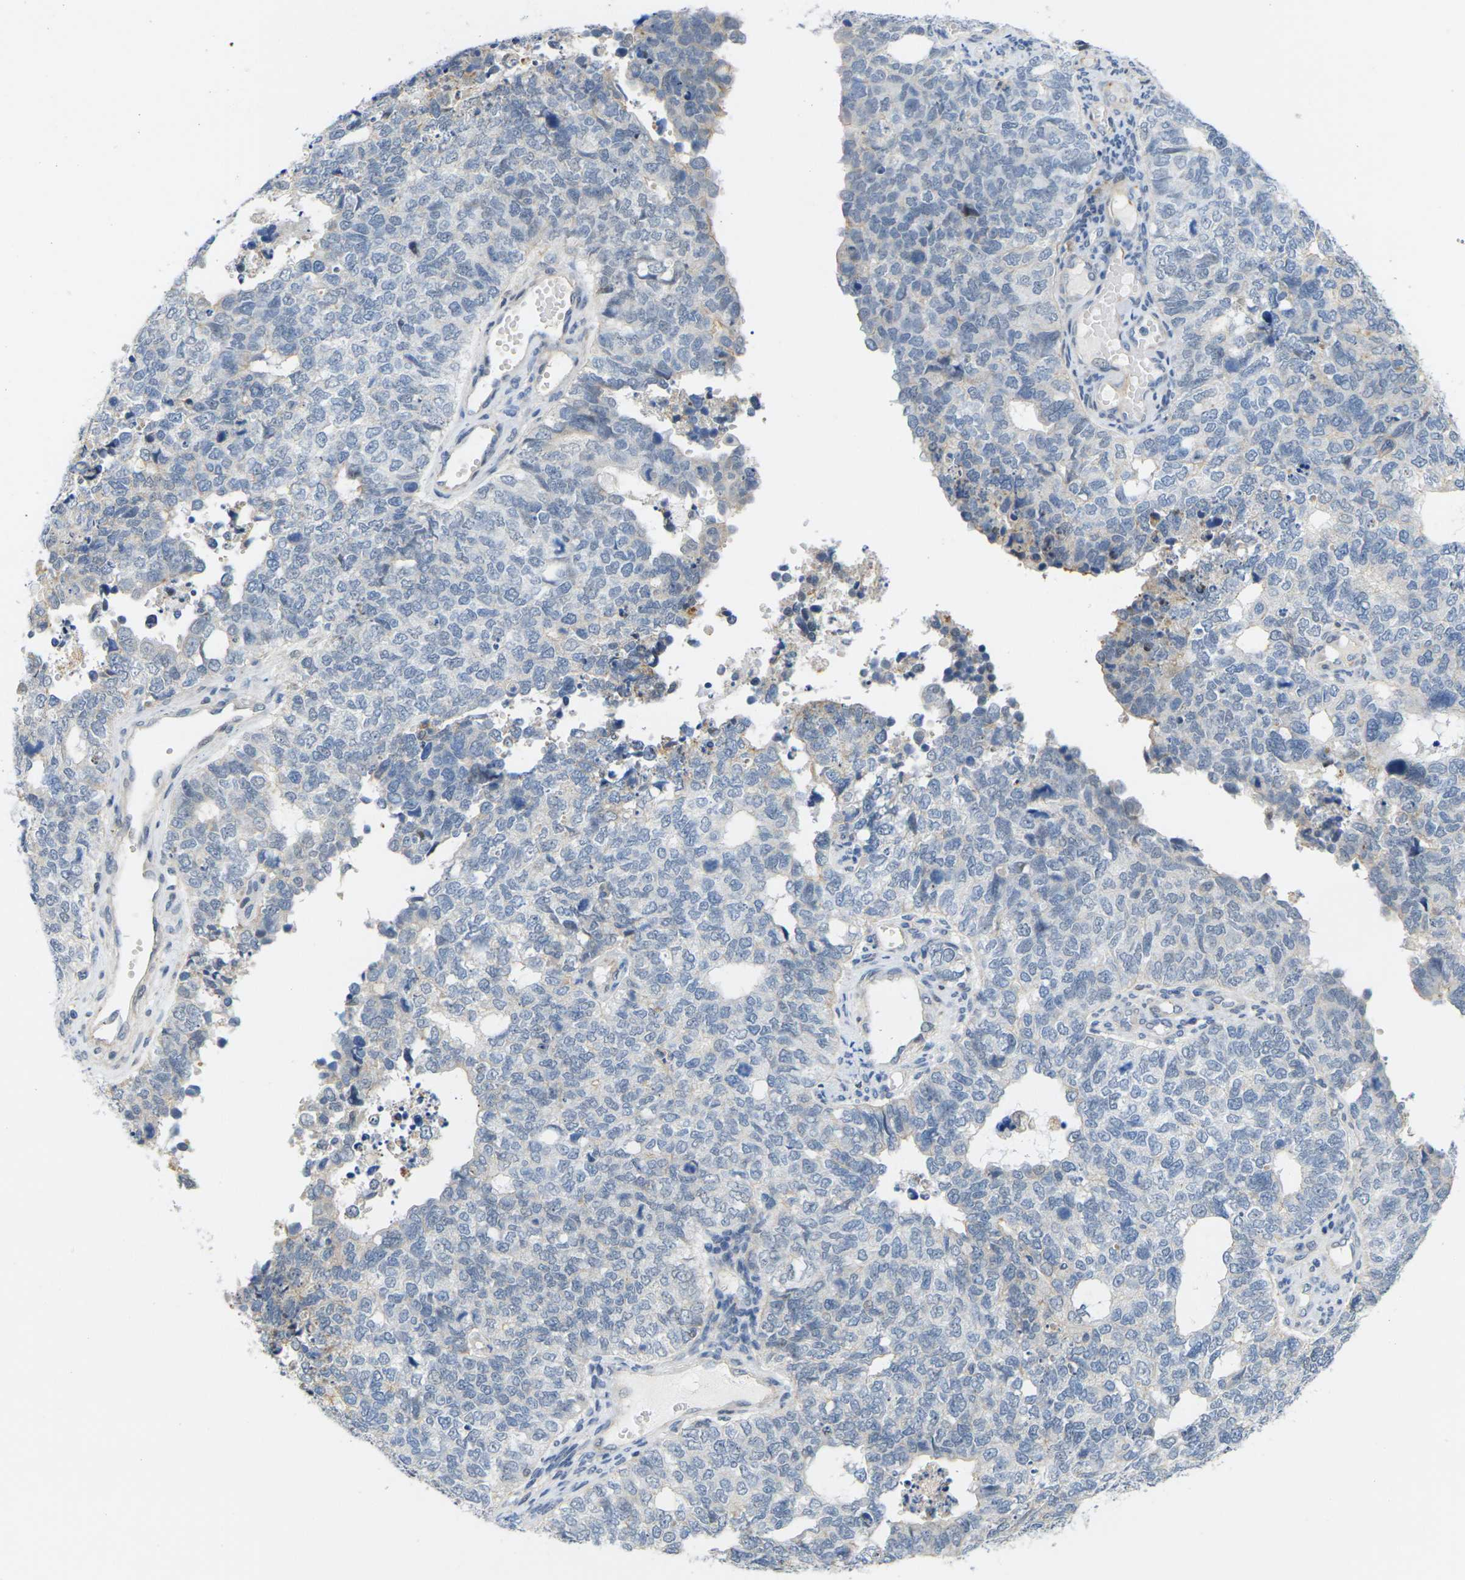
{"staining": {"intensity": "negative", "quantity": "none", "location": "none"}, "tissue": "cervical cancer", "cell_type": "Tumor cells", "image_type": "cancer", "snomed": [{"axis": "morphology", "description": "Squamous cell carcinoma, NOS"}, {"axis": "topography", "description": "Cervix"}], "caption": "Immunohistochemistry micrograph of human cervical cancer stained for a protein (brown), which exhibits no staining in tumor cells.", "gene": "OTOF", "patient": {"sex": "female", "age": 63}}